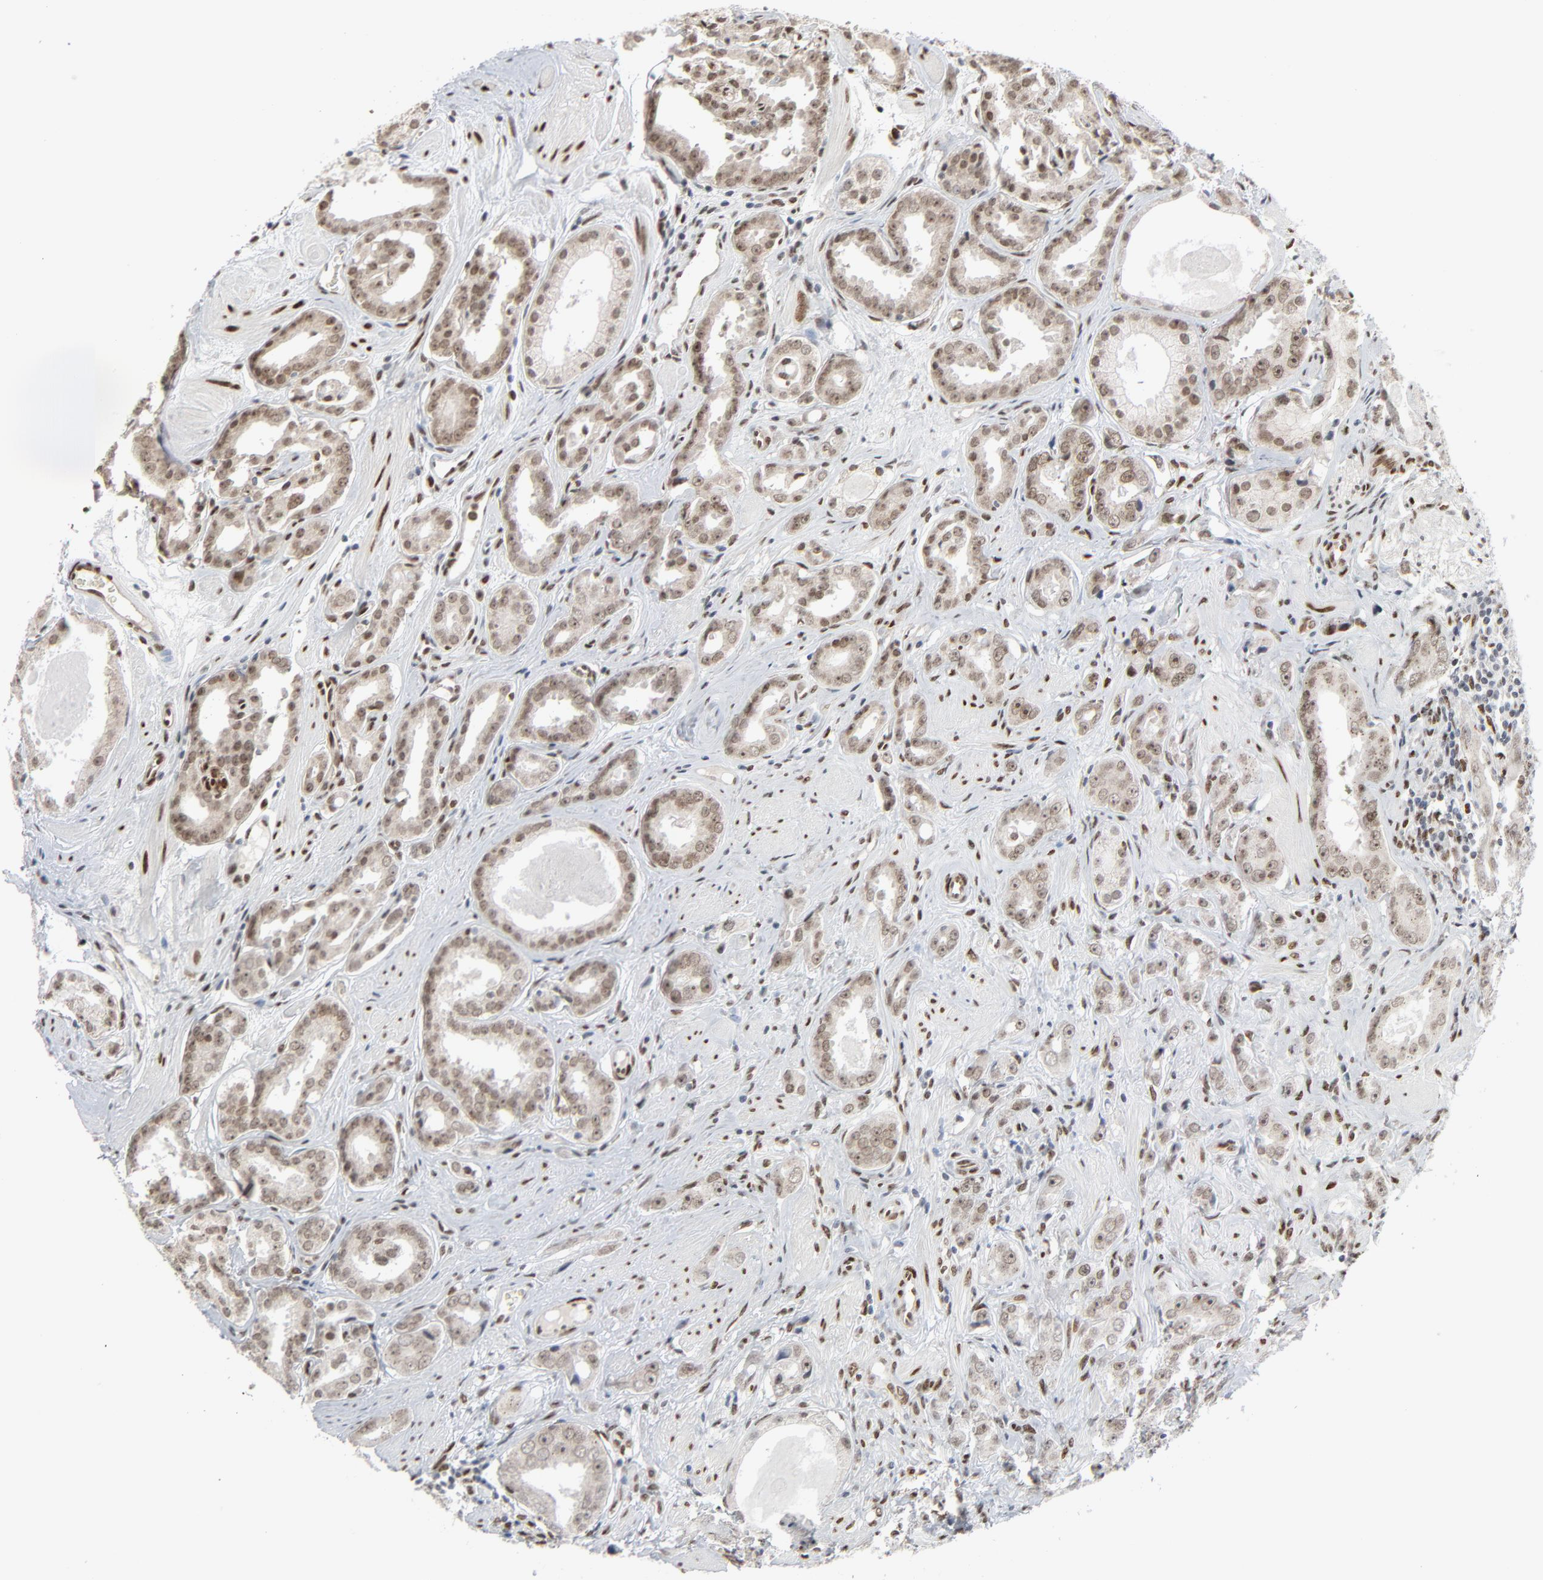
{"staining": {"intensity": "moderate", "quantity": ">75%", "location": "nuclear"}, "tissue": "prostate cancer", "cell_type": "Tumor cells", "image_type": "cancer", "snomed": [{"axis": "morphology", "description": "Adenocarcinoma, Medium grade"}, {"axis": "topography", "description": "Prostate"}], "caption": "Prostate medium-grade adenocarcinoma stained with DAB IHC demonstrates medium levels of moderate nuclear positivity in approximately >75% of tumor cells. The staining was performed using DAB, with brown indicating positive protein expression. Nuclei are stained blue with hematoxylin.", "gene": "CUX1", "patient": {"sex": "male", "age": 53}}